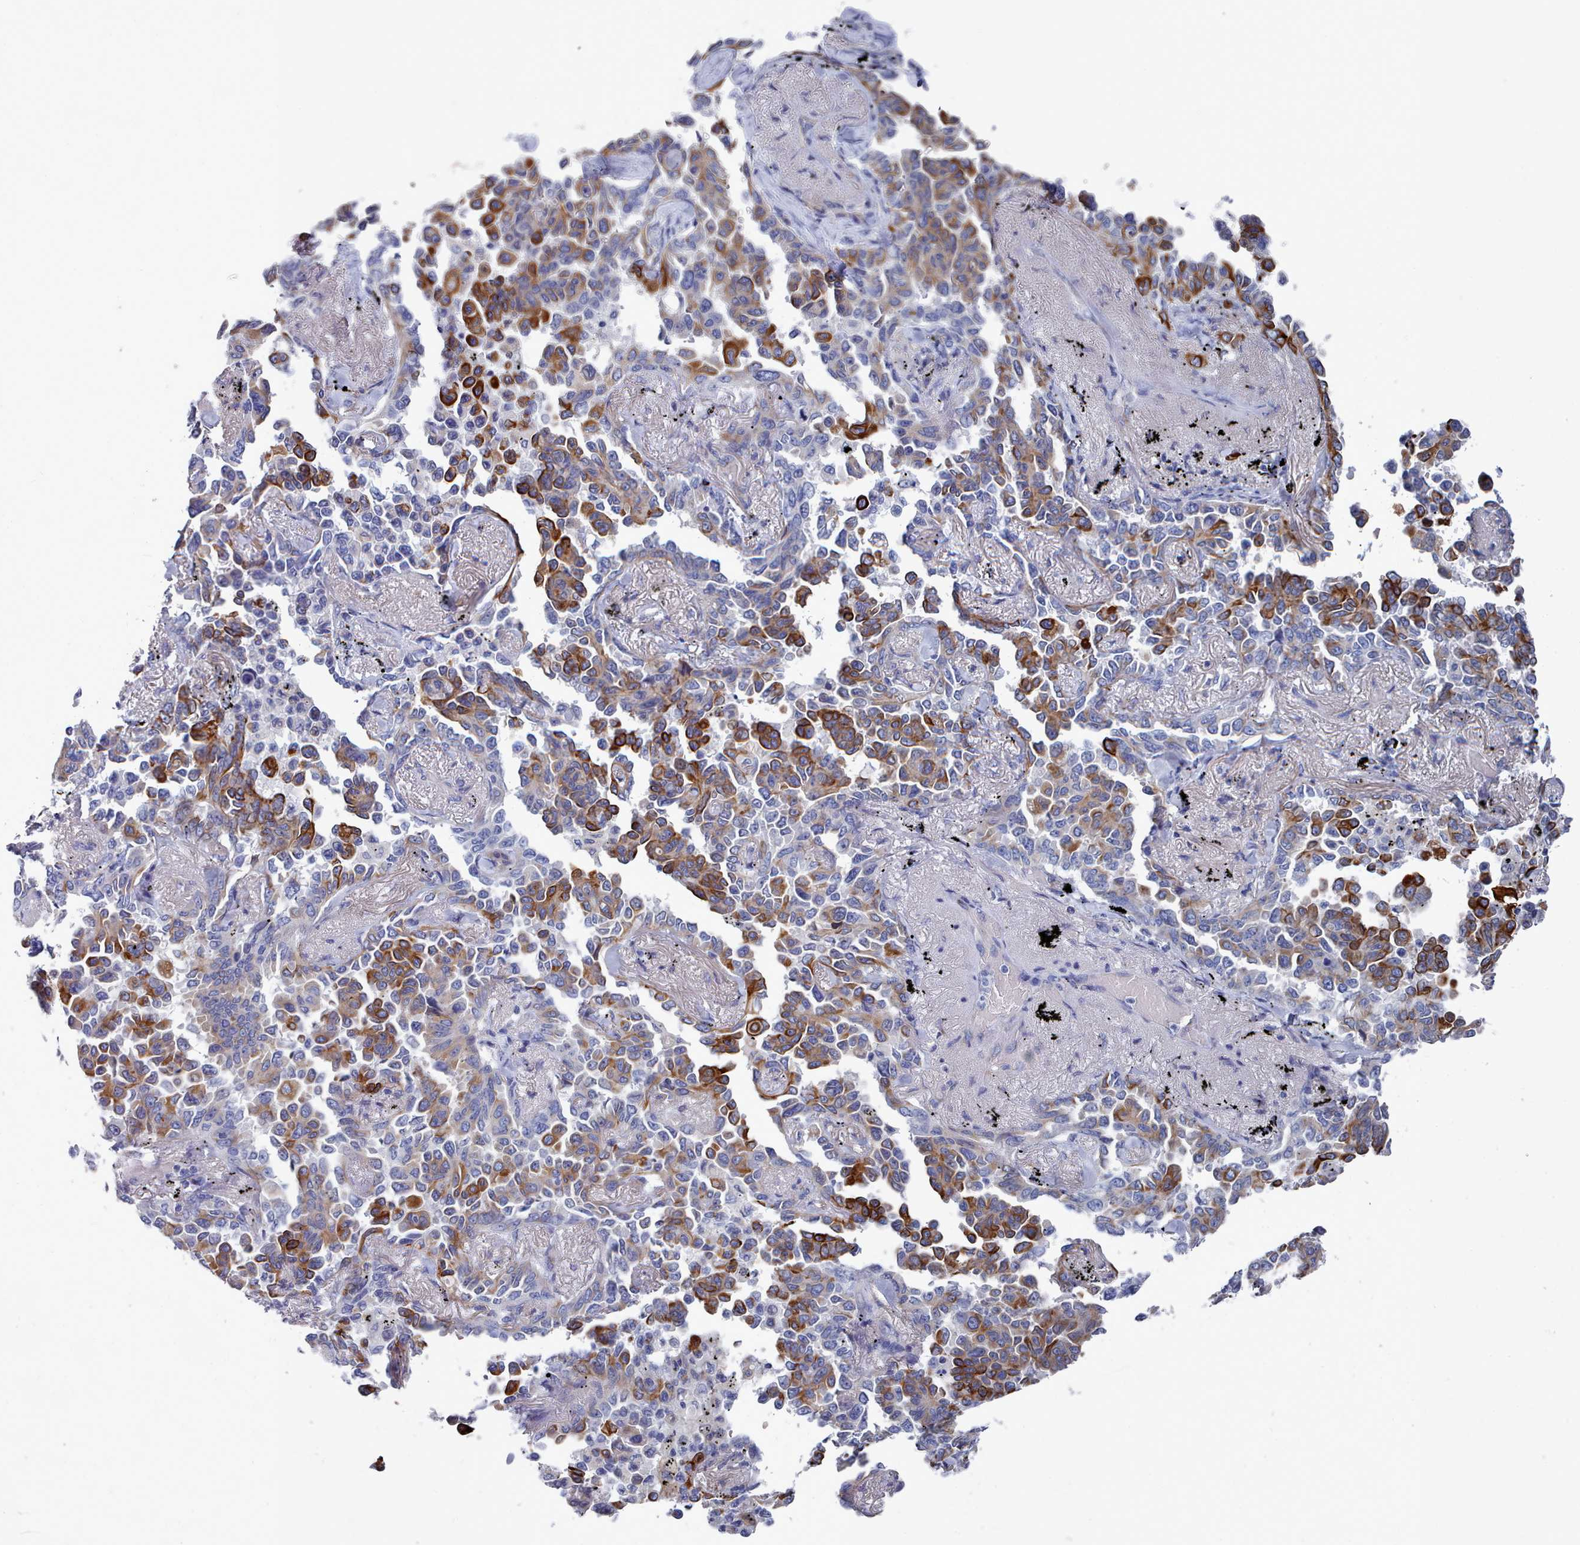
{"staining": {"intensity": "strong", "quantity": "25%-75%", "location": "cytoplasmic/membranous"}, "tissue": "lung cancer", "cell_type": "Tumor cells", "image_type": "cancer", "snomed": [{"axis": "morphology", "description": "Adenocarcinoma, NOS"}, {"axis": "topography", "description": "Lung"}], "caption": "This is an image of immunohistochemistry staining of lung cancer (adenocarcinoma), which shows strong positivity in the cytoplasmic/membranous of tumor cells.", "gene": "PDE4C", "patient": {"sex": "female", "age": 67}}